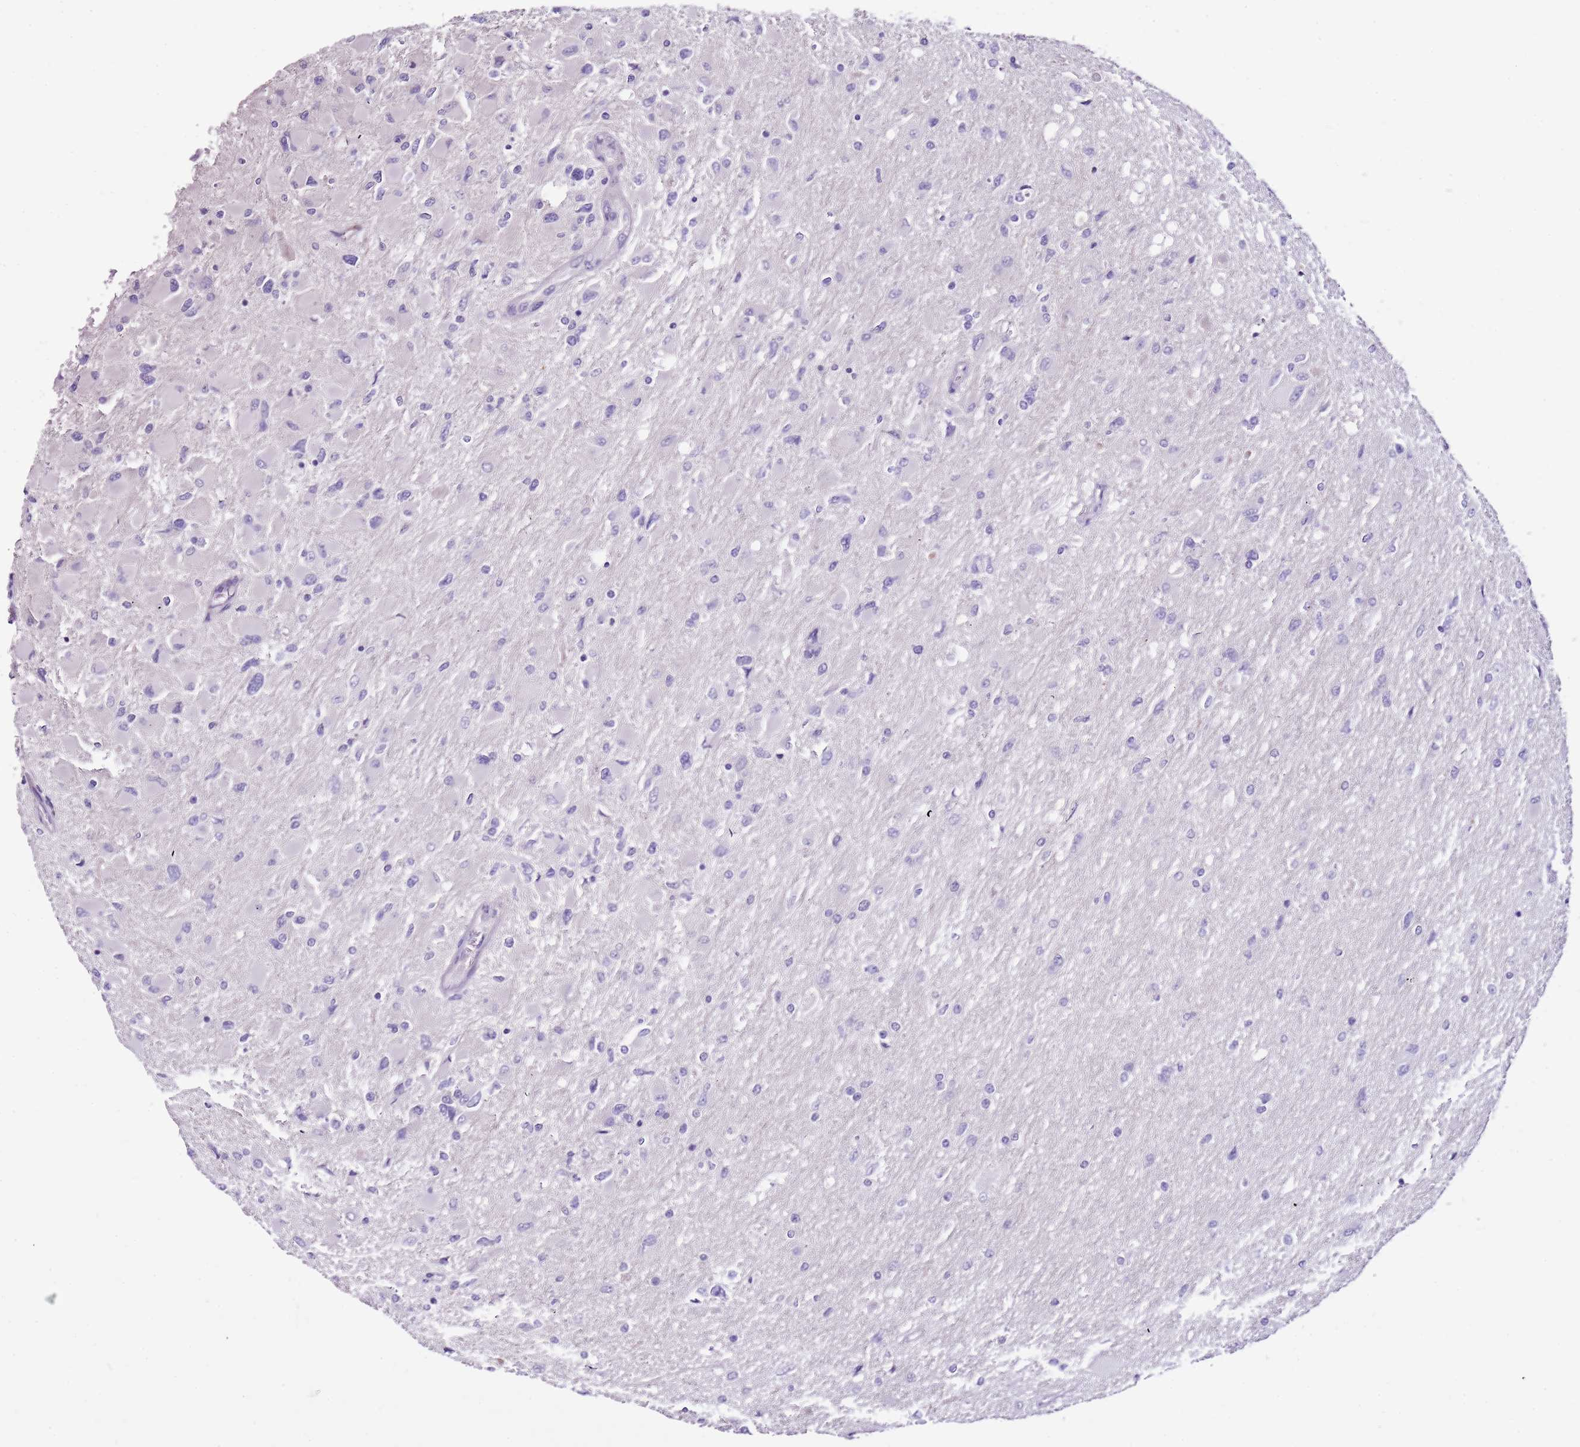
{"staining": {"intensity": "negative", "quantity": "none", "location": "none"}, "tissue": "glioma", "cell_type": "Tumor cells", "image_type": "cancer", "snomed": [{"axis": "morphology", "description": "Glioma, malignant, High grade"}, {"axis": "topography", "description": "Cerebral cortex"}], "caption": "Tumor cells show no significant positivity in glioma.", "gene": "NKX2-3", "patient": {"sex": "female", "age": 36}}